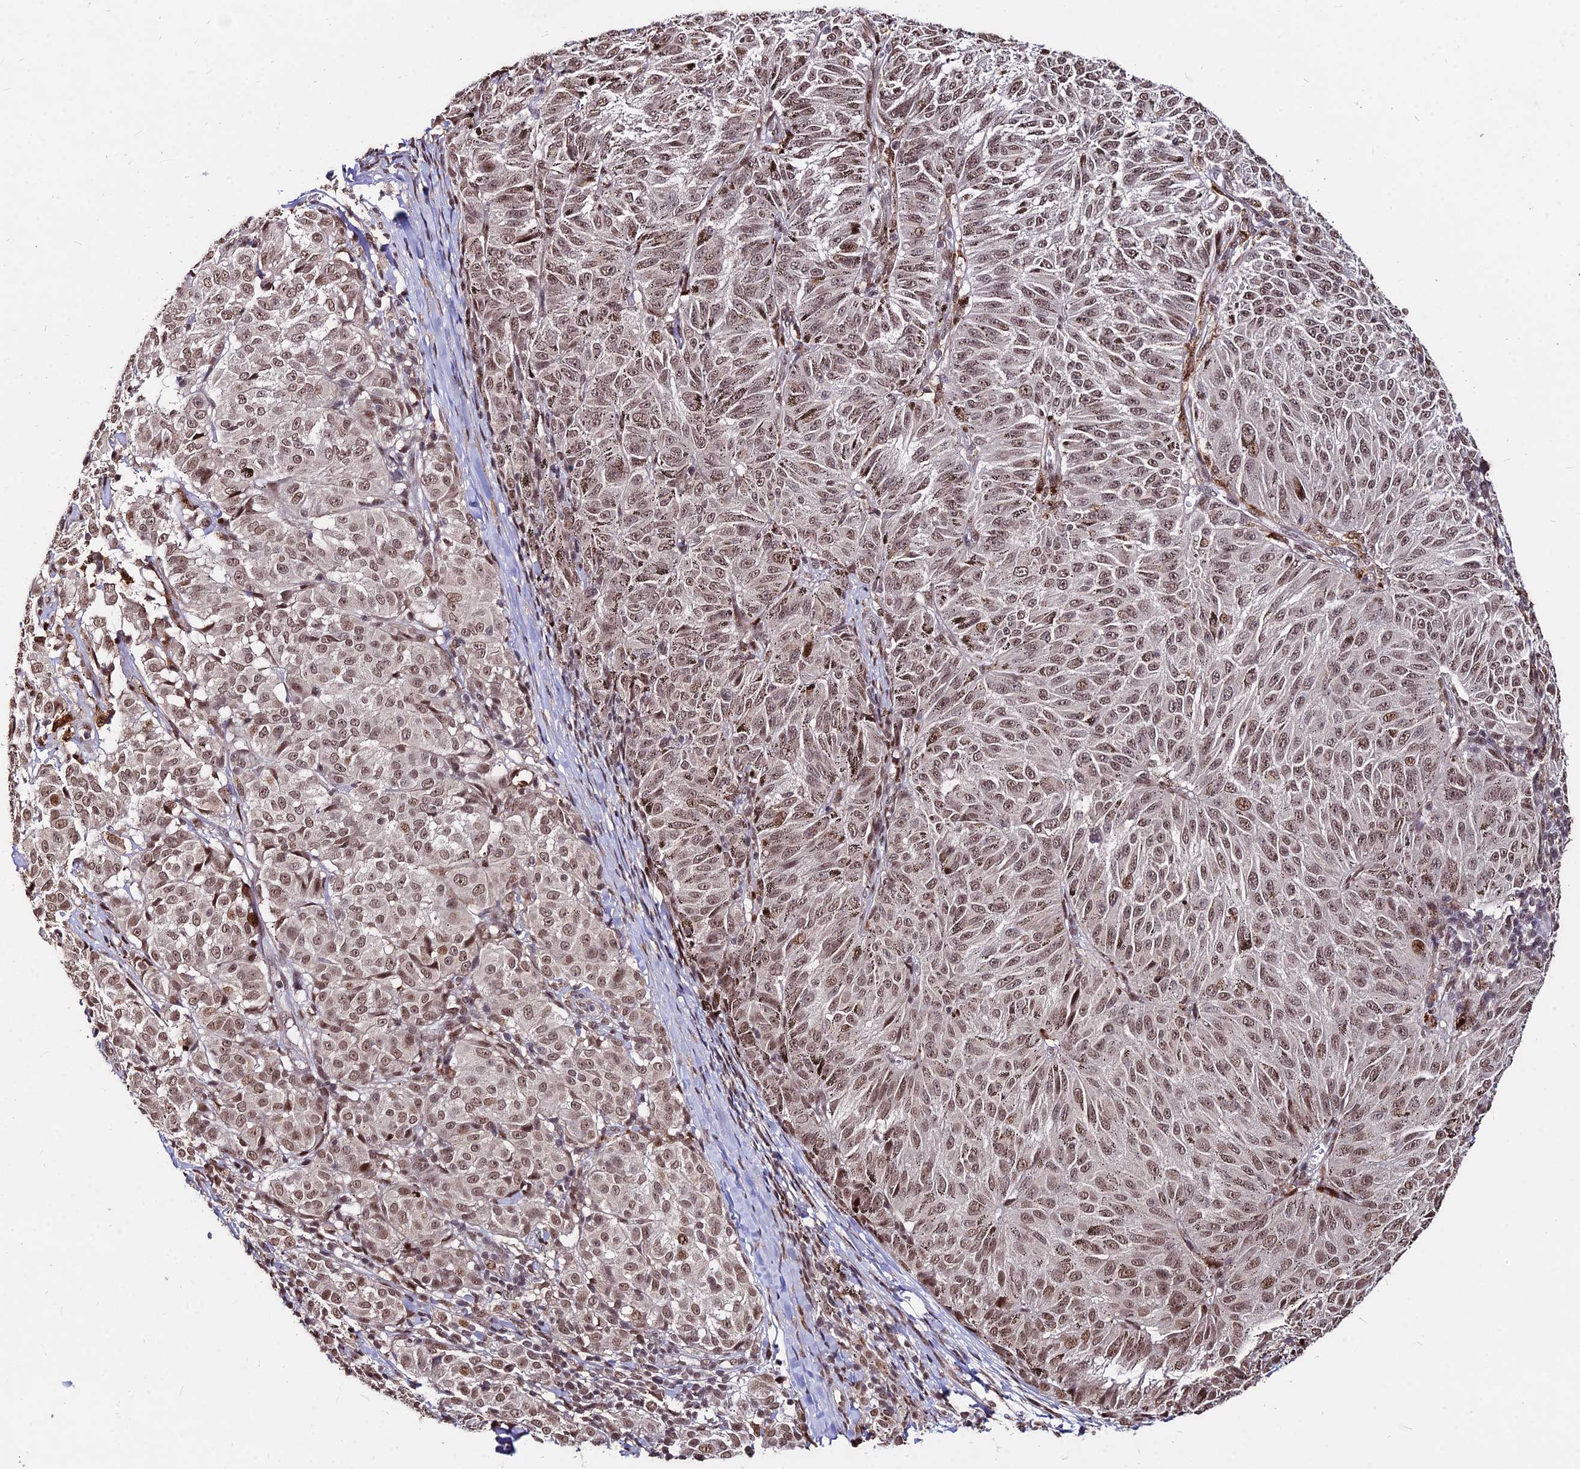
{"staining": {"intensity": "moderate", "quantity": ">75%", "location": "nuclear"}, "tissue": "melanoma", "cell_type": "Tumor cells", "image_type": "cancer", "snomed": [{"axis": "morphology", "description": "Malignant melanoma, NOS"}, {"axis": "topography", "description": "Skin"}], "caption": "Melanoma tissue demonstrates moderate nuclear positivity in about >75% of tumor cells", "gene": "ZBED4", "patient": {"sex": "female", "age": 72}}